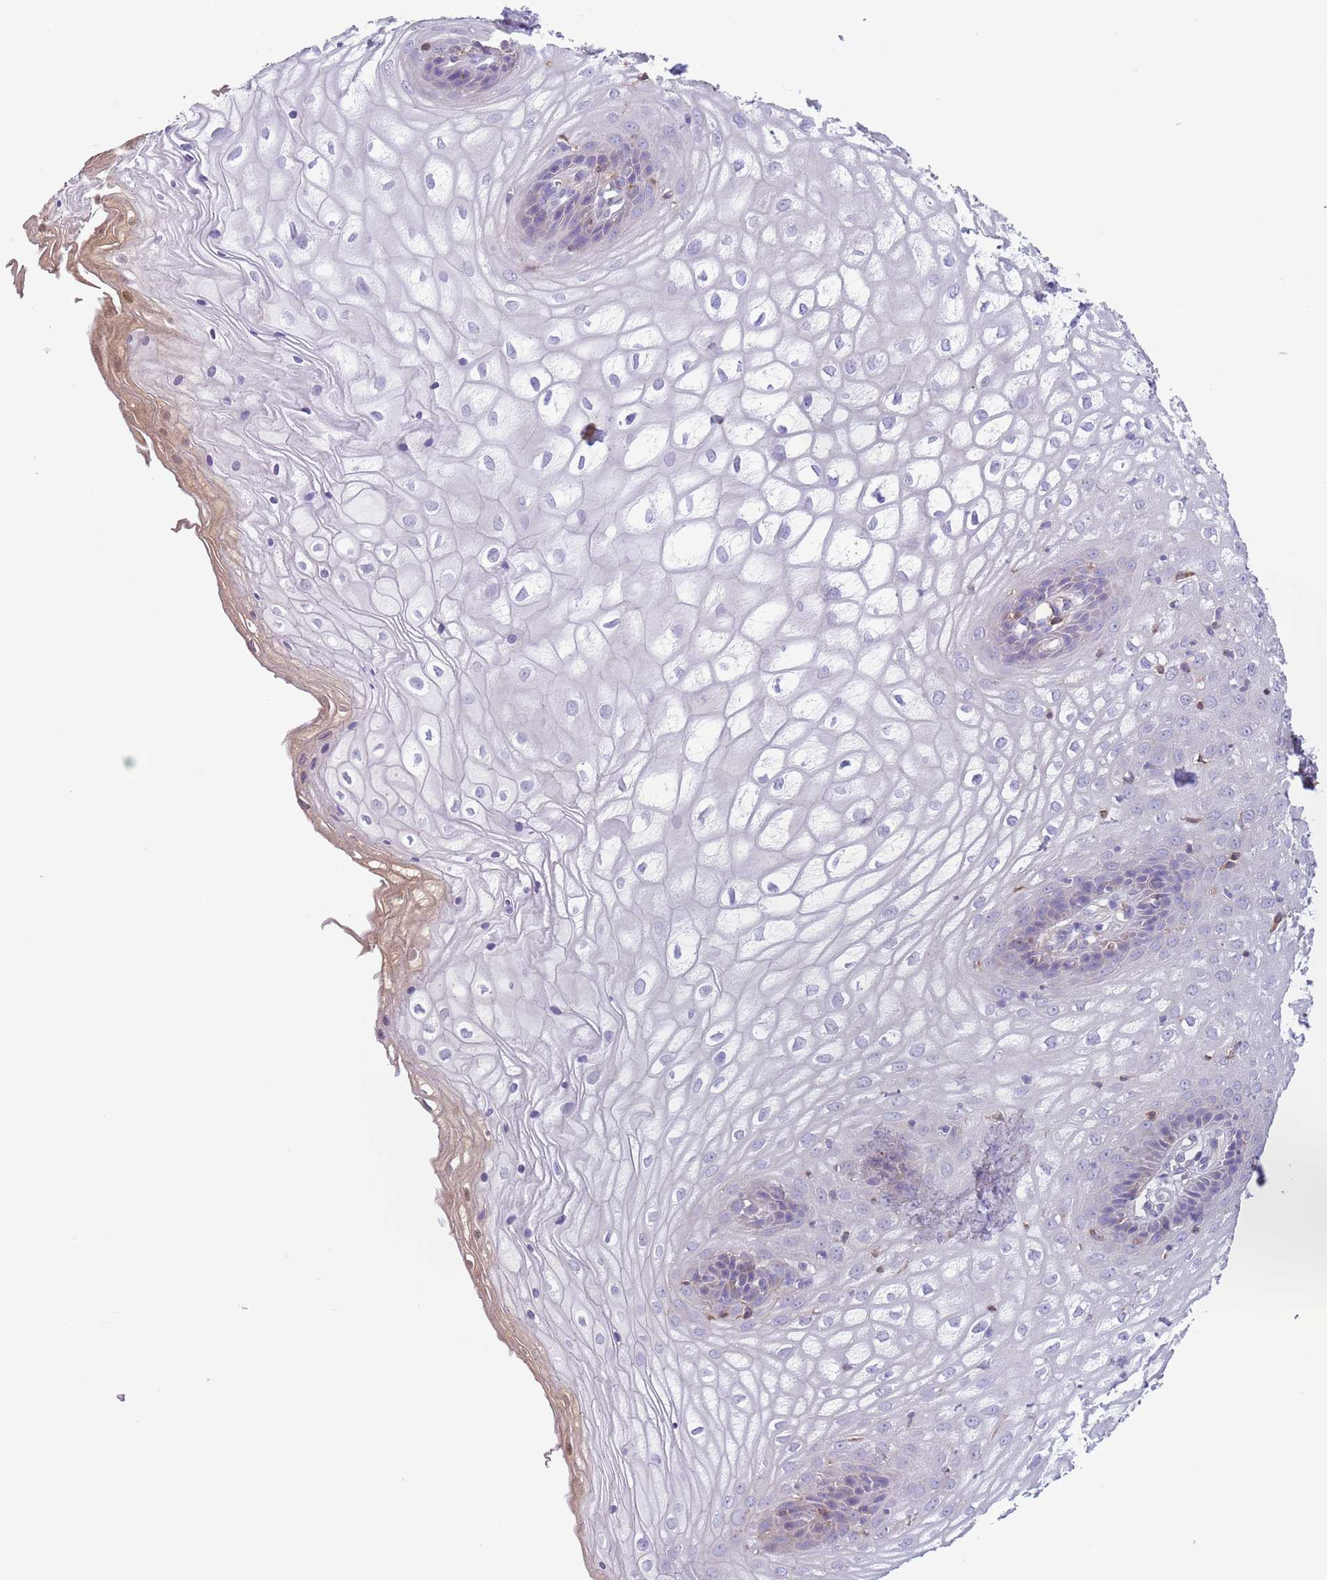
{"staining": {"intensity": "negative", "quantity": "none", "location": "none"}, "tissue": "vagina", "cell_type": "Squamous epithelial cells", "image_type": "normal", "snomed": [{"axis": "morphology", "description": "Normal tissue, NOS"}, {"axis": "topography", "description": "Vagina"}], "caption": "This photomicrograph is of unremarkable vagina stained with immunohistochemistry to label a protein in brown with the nuclei are counter-stained blue. There is no positivity in squamous epithelial cells.", "gene": "CFH", "patient": {"sex": "female", "age": 34}}